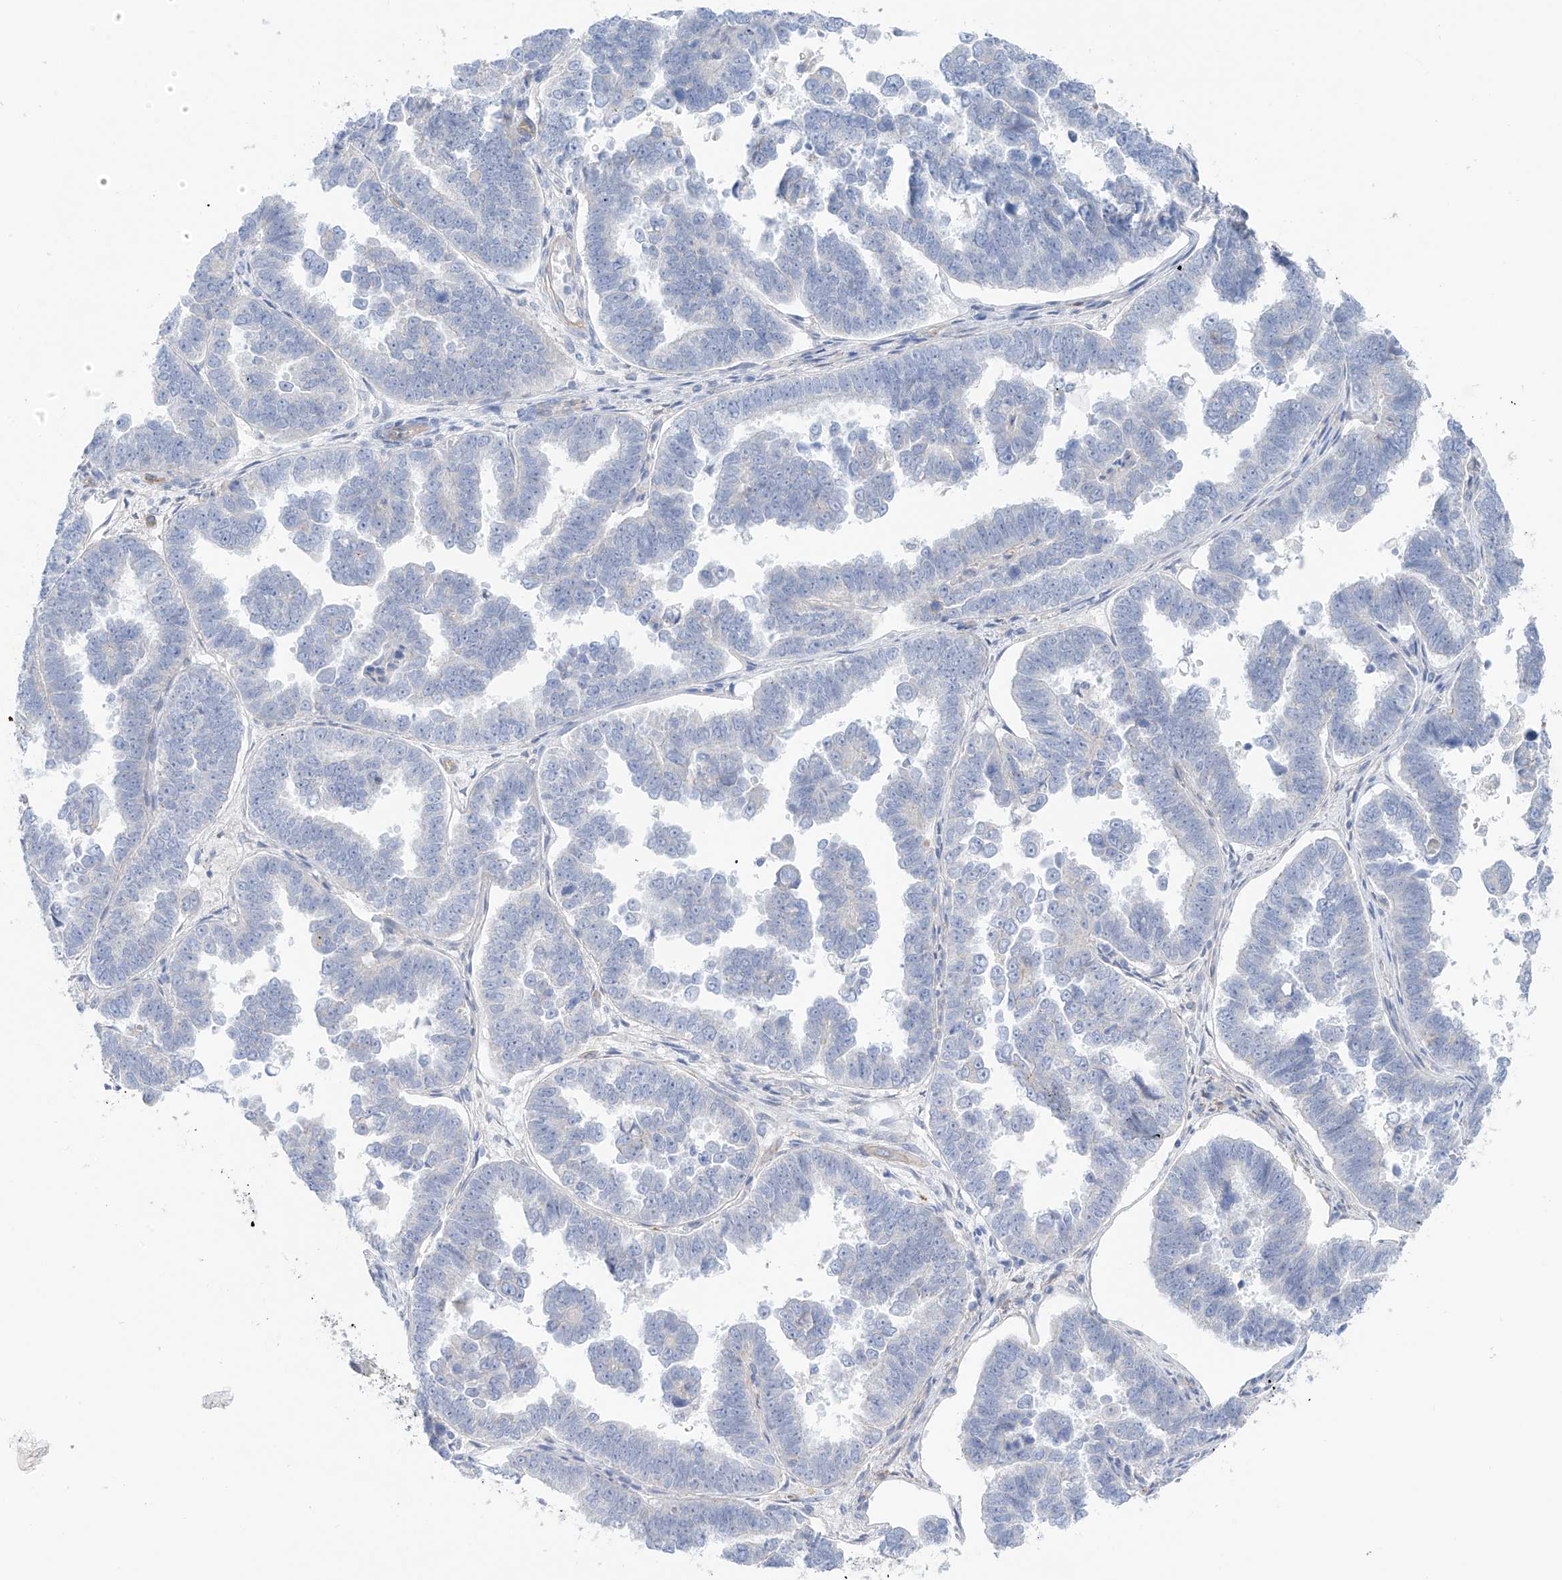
{"staining": {"intensity": "negative", "quantity": "none", "location": "none"}, "tissue": "endometrial cancer", "cell_type": "Tumor cells", "image_type": "cancer", "snomed": [{"axis": "morphology", "description": "Adenocarcinoma, NOS"}, {"axis": "topography", "description": "Endometrium"}], "caption": "Immunohistochemistry (IHC) image of human endometrial adenocarcinoma stained for a protein (brown), which demonstrates no expression in tumor cells.", "gene": "ITGA9", "patient": {"sex": "female", "age": 75}}